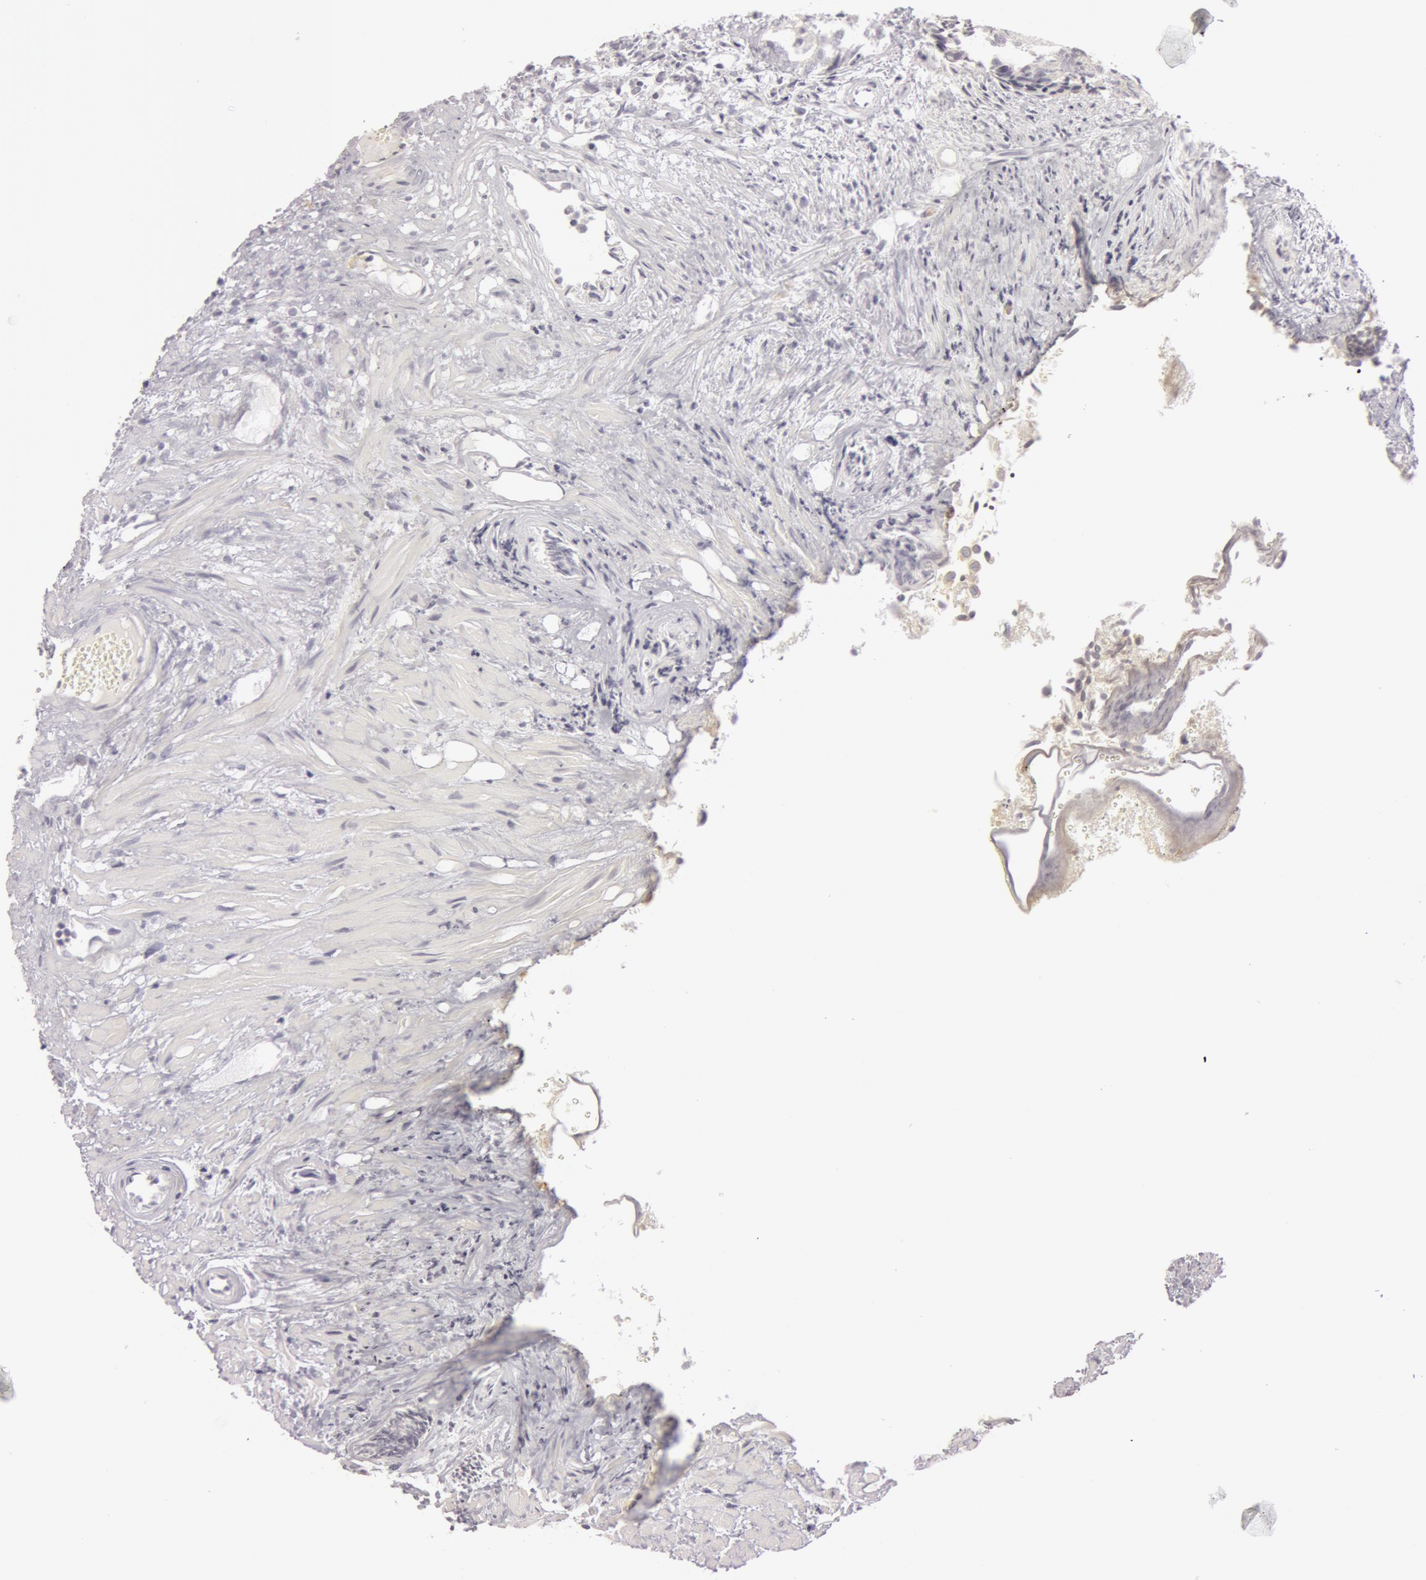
{"staining": {"intensity": "weak", "quantity": "25%-75%", "location": "cytoplasmic/membranous"}, "tissue": "urothelial cancer", "cell_type": "Tumor cells", "image_type": "cancer", "snomed": [{"axis": "morphology", "description": "Urothelial carcinoma, Low grade"}, {"axis": "topography", "description": "Urinary bladder"}], "caption": "This histopathology image displays immunohistochemistry (IHC) staining of human urothelial carcinoma (low-grade), with low weak cytoplasmic/membranous staining in about 25%-75% of tumor cells.", "gene": "RALGAPA1", "patient": {"sex": "male", "age": 84}}